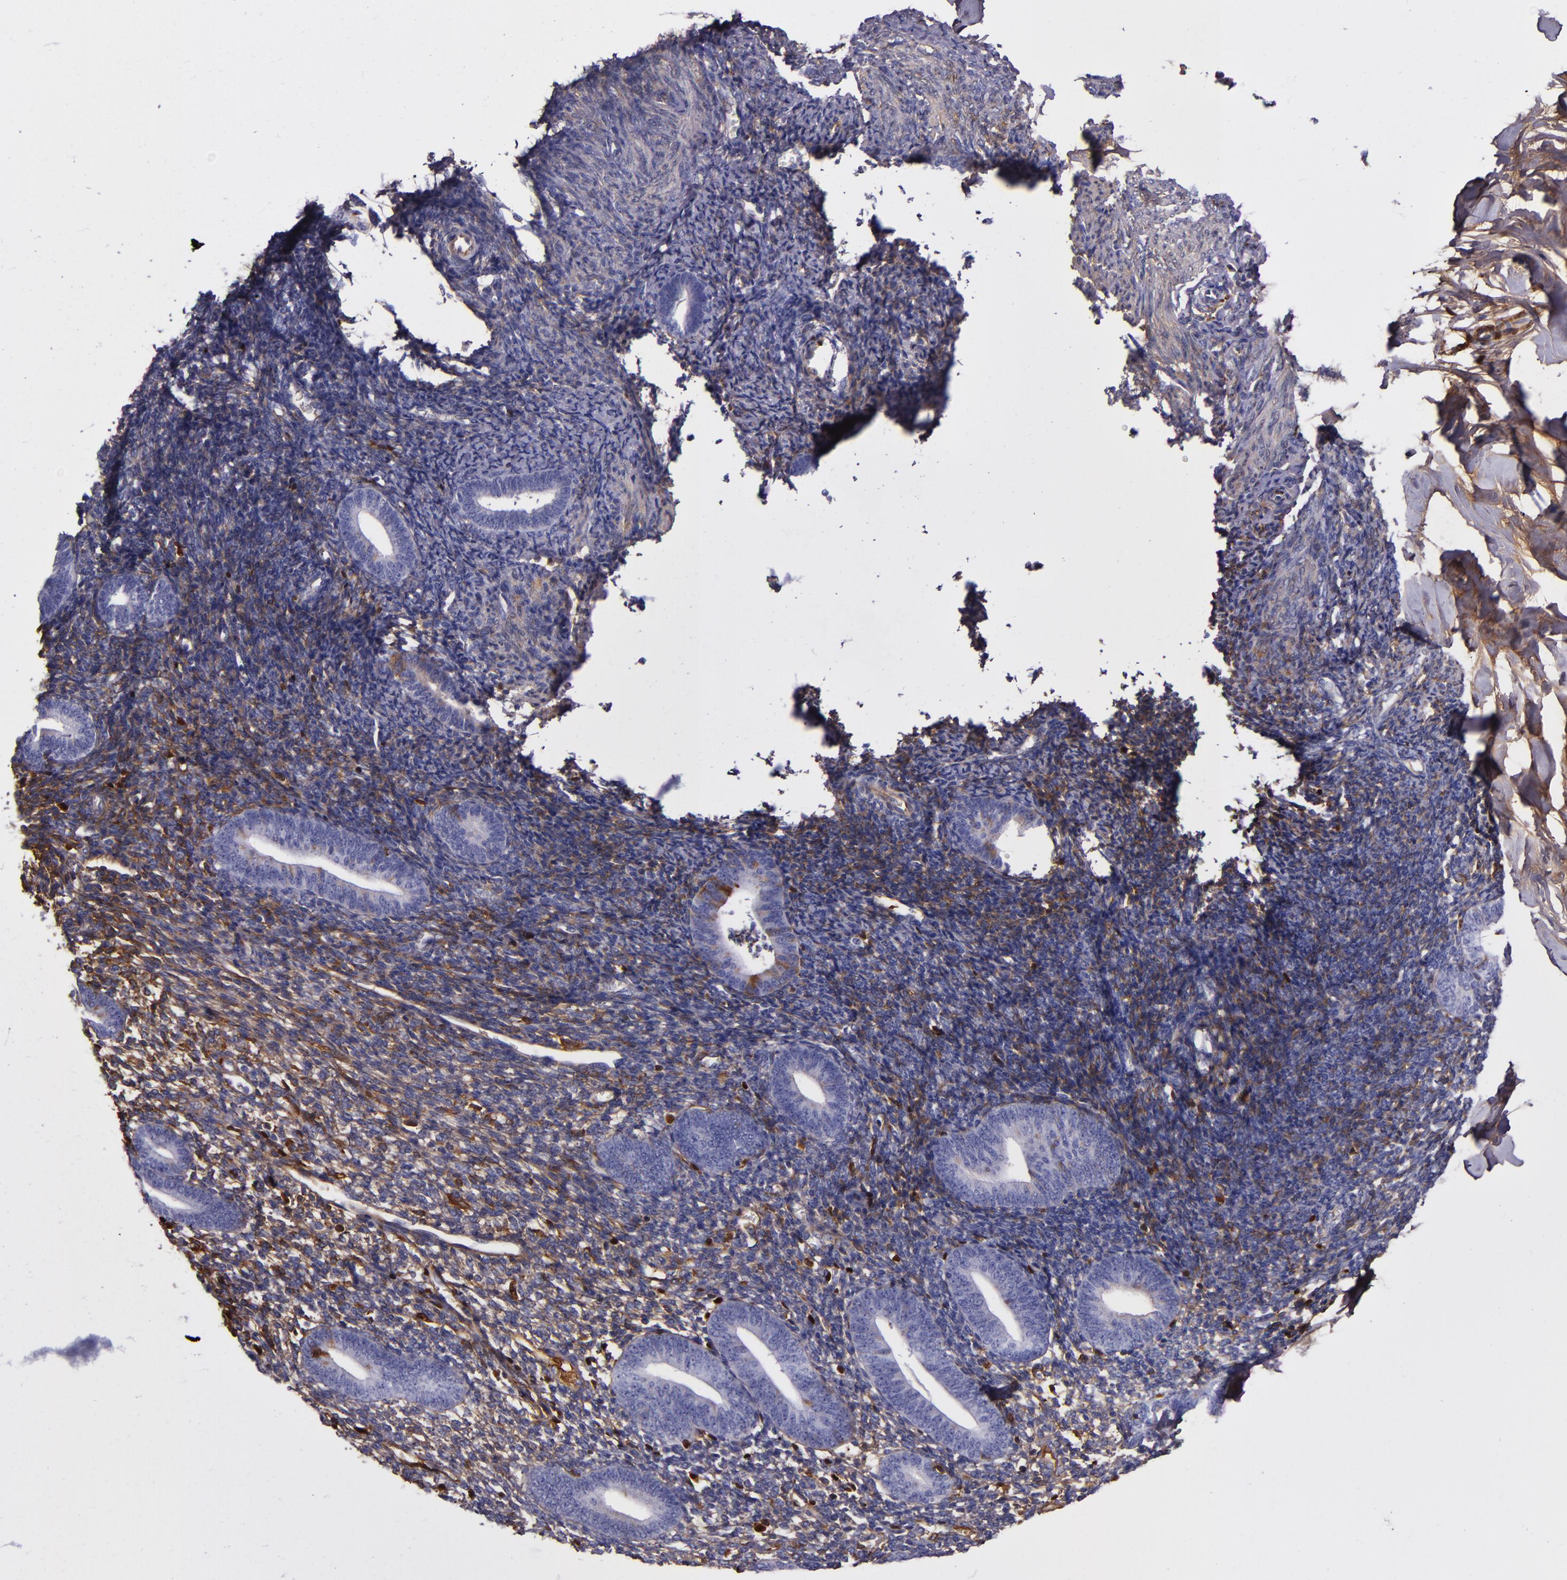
{"staining": {"intensity": "moderate", "quantity": "25%-75%", "location": "cytoplasmic/membranous"}, "tissue": "endometrium", "cell_type": "Cells in endometrial stroma", "image_type": "normal", "snomed": [{"axis": "morphology", "description": "Normal tissue, NOS"}, {"axis": "topography", "description": "Smooth muscle"}, {"axis": "topography", "description": "Endometrium"}], "caption": "Approximately 25%-75% of cells in endometrial stroma in unremarkable human endometrium show moderate cytoplasmic/membranous protein positivity as visualized by brown immunohistochemical staining.", "gene": "CLEC3B", "patient": {"sex": "female", "age": 57}}